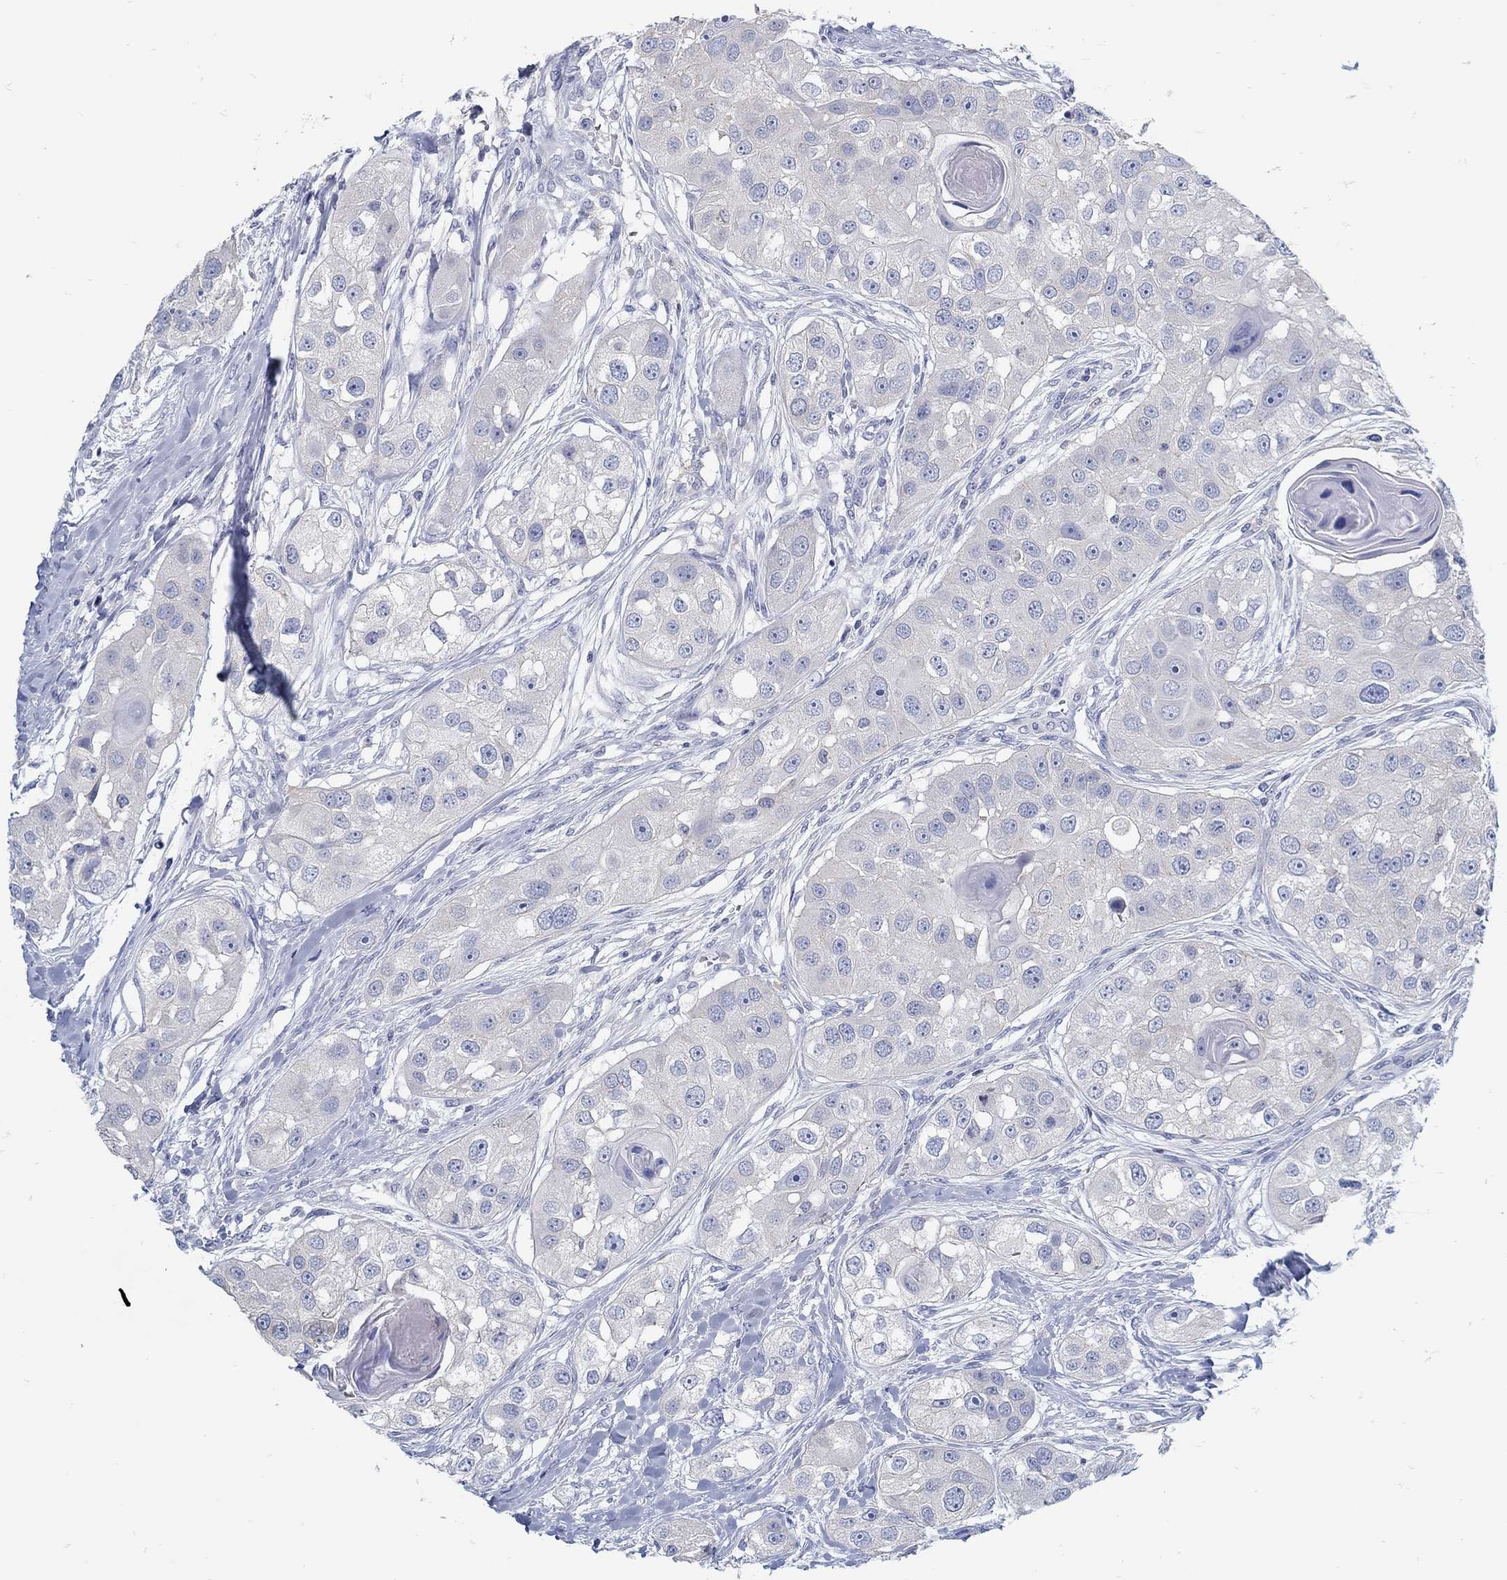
{"staining": {"intensity": "negative", "quantity": "none", "location": "none"}, "tissue": "head and neck cancer", "cell_type": "Tumor cells", "image_type": "cancer", "snomed": [{"axis": "morphology", "description": "Normal tissue, NOS"}, {"axis": "morphology", "description": "Squamous cell carcinoma, NOS"}, {"axis": "topography", "description": "Skeletal muscle"}, {"axis": "topography", "description": "Head-Neck"}], "caption": "This is an immunohistochemistry (IHC) histopathology image of human head and neck squamous cell carcinoma. There is no expression in tumor cells.", "gene": "ZFAND4", "patient": {"sex": "male", "age": 51}}